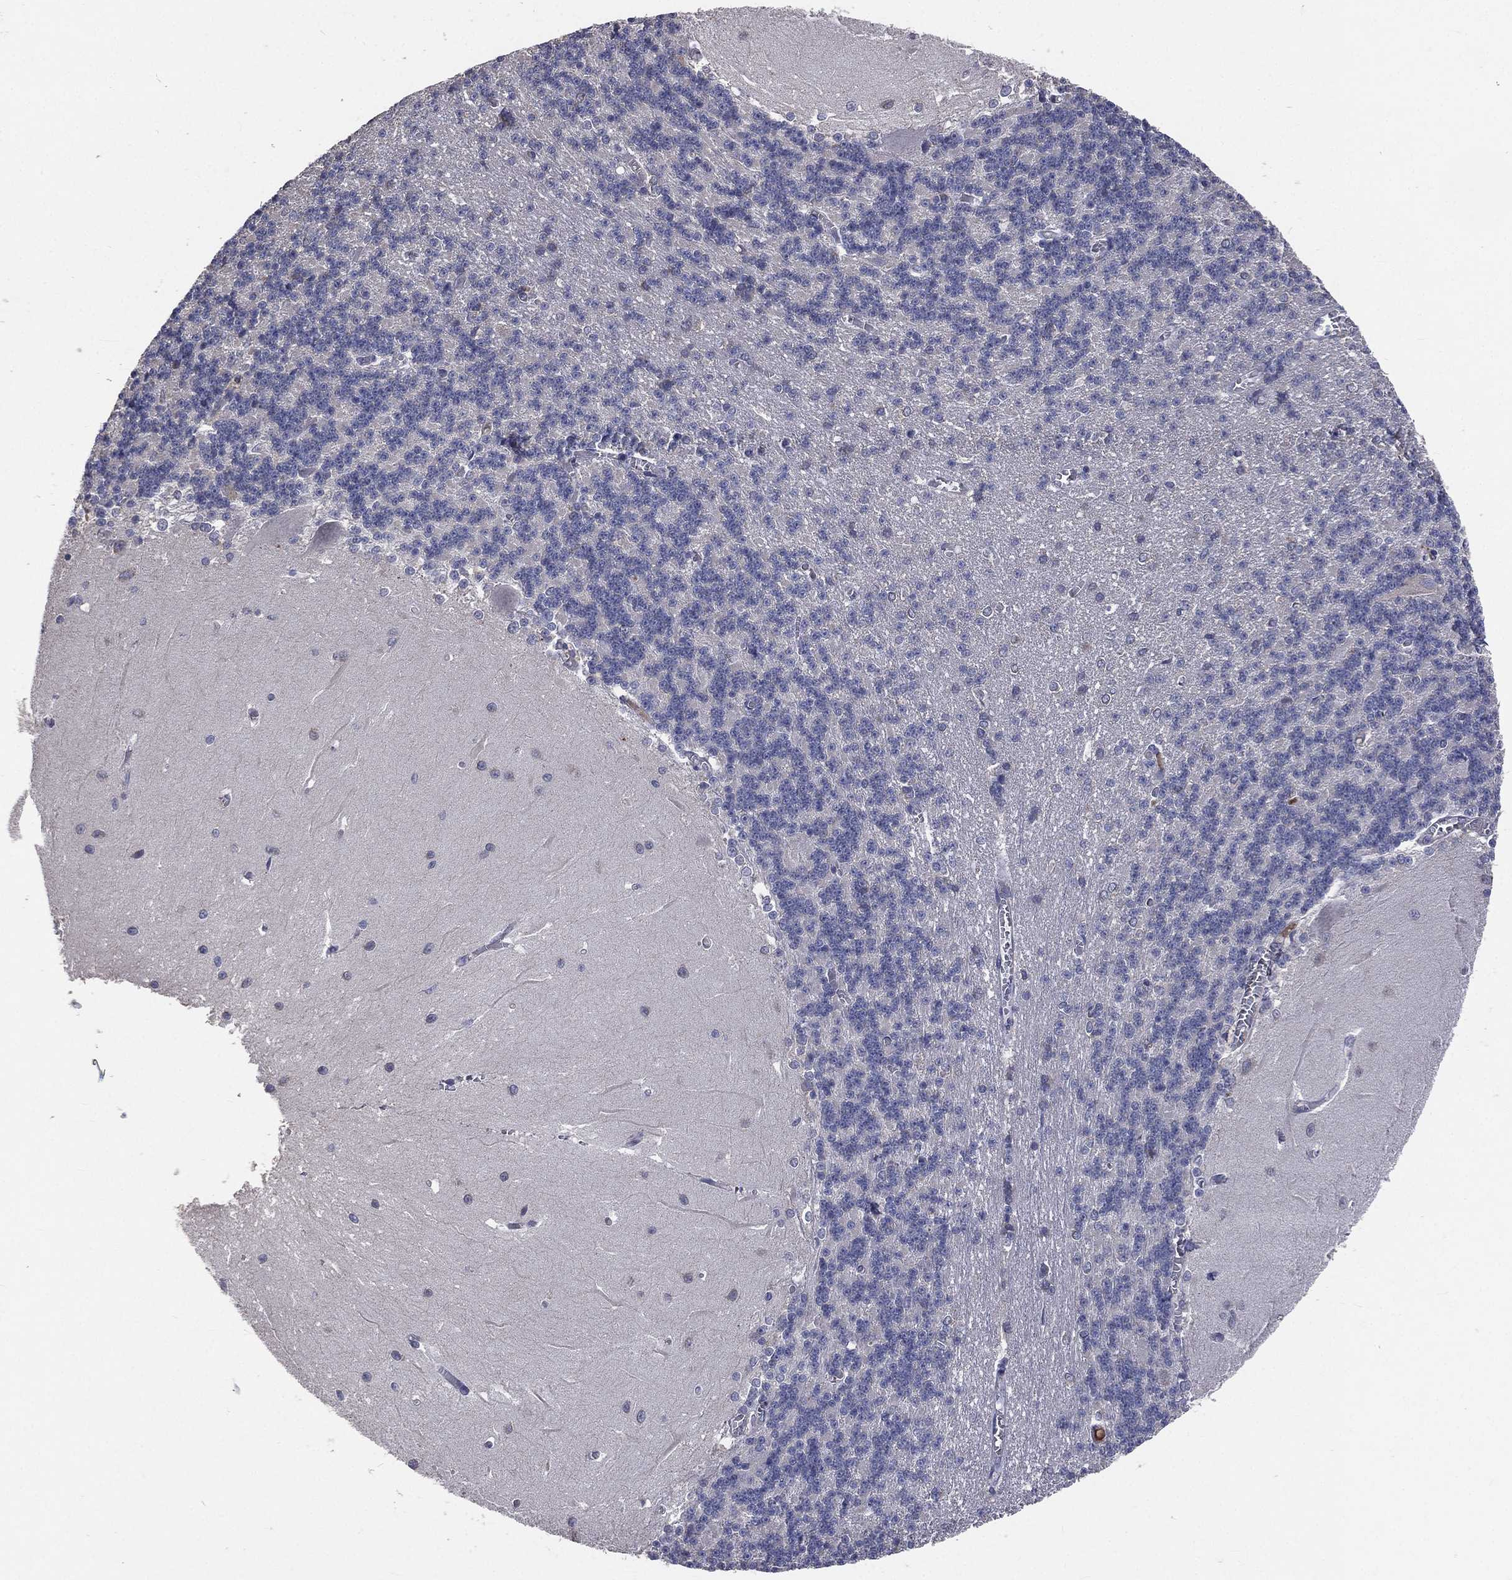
{"staining": {"intensity": "negative", "quantity": "none", "location": "none"}, "tissue": "cerebellum", "cell_type": "Cells in granular layer", "image_type": "normal", "snomed": [{"axis": "morphology", "description": "Normal tissue, NOS"}, {"axis": "topography", "description": "Cerebellum"}], "caption": "Cells in granular layer are negative for protein expression in unremarkable human cerebellum. (DAB (3,3'-diaminobenzidine) immunohistochemistry (IHC), high magnification).", "gene": "CROCC", "patient": {"sex": "male", "age": 37}}